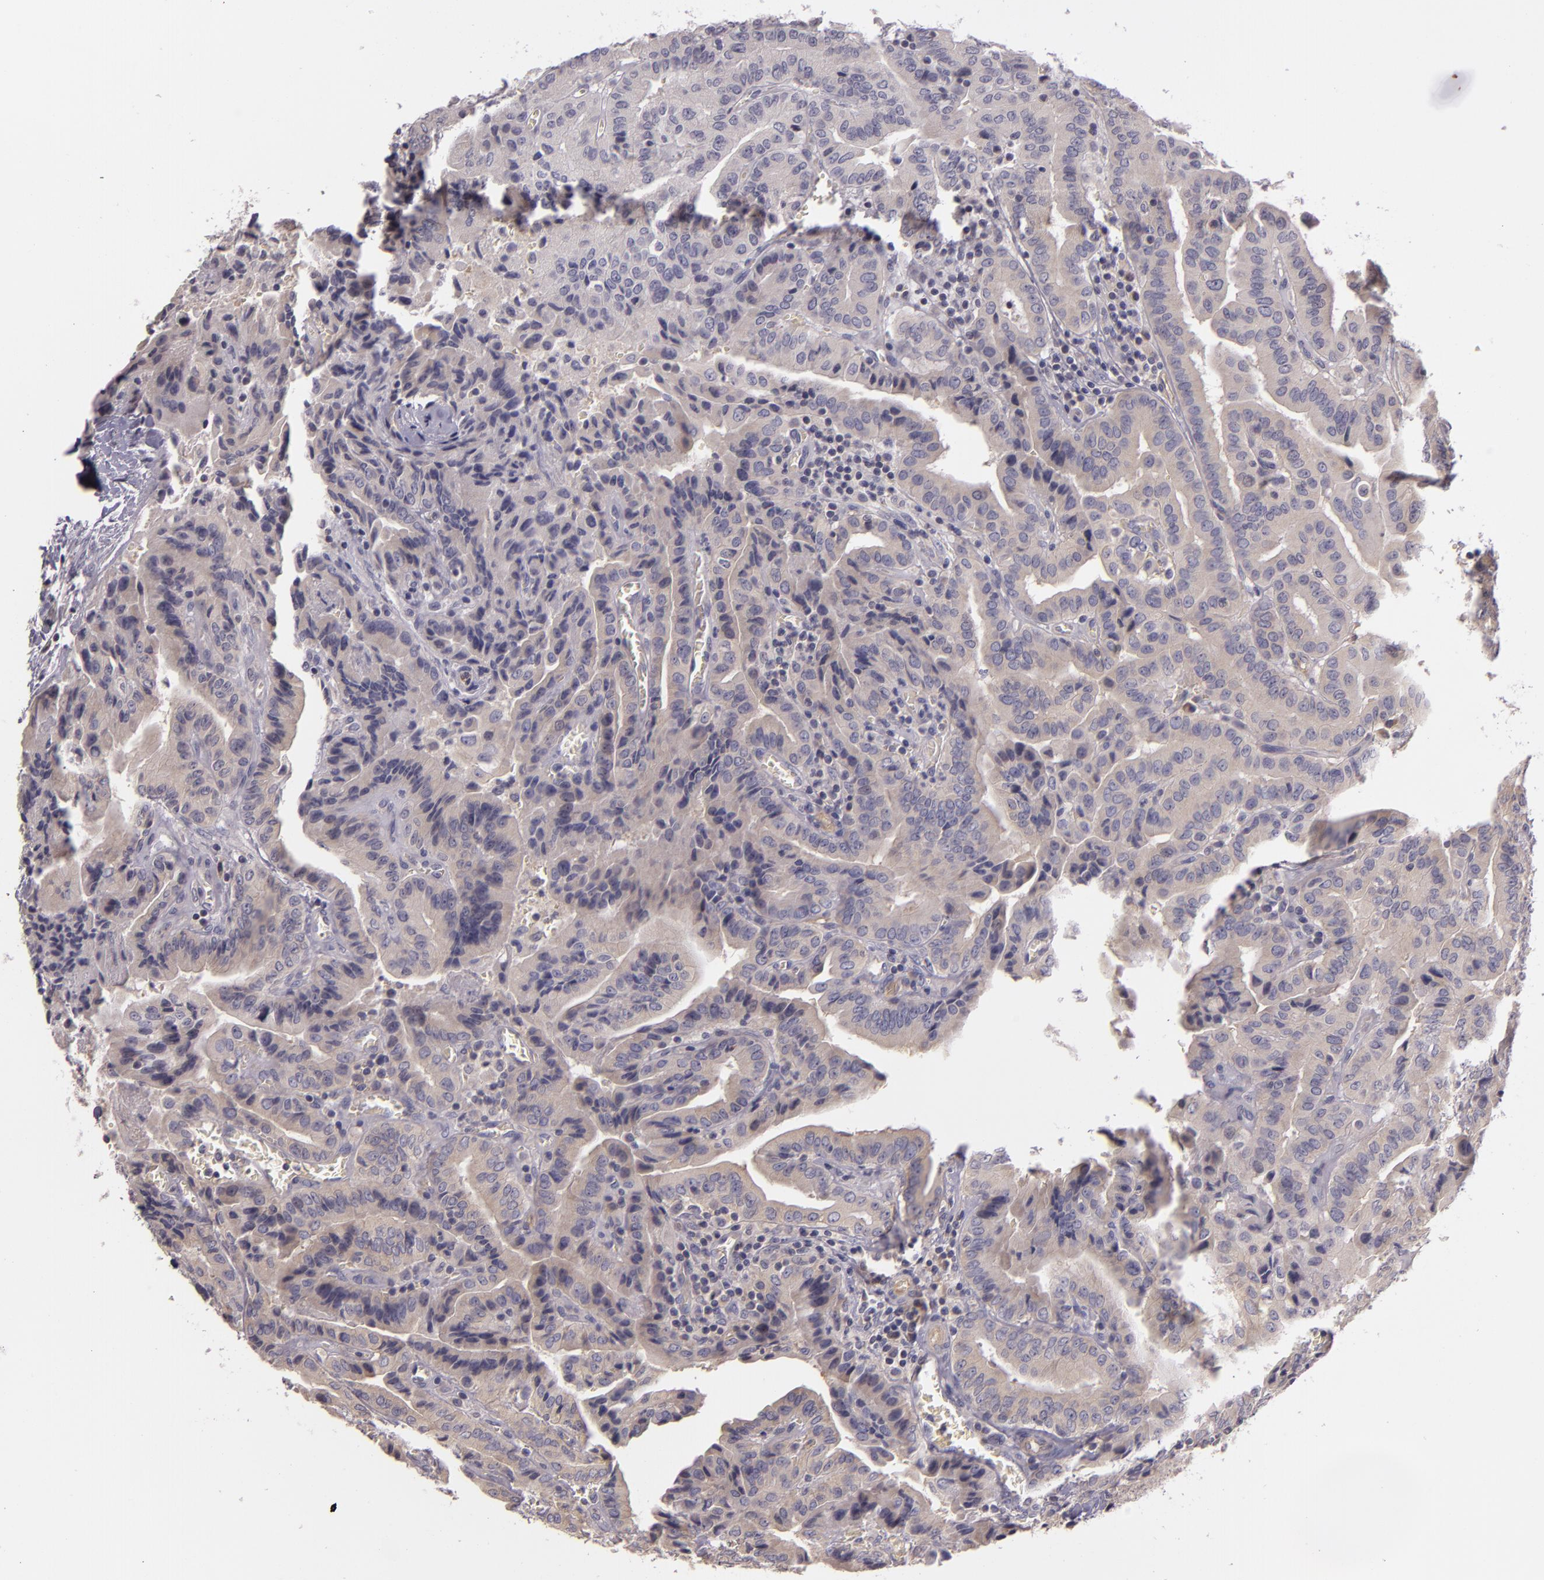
{"staining": {"intensity": "weak", "quantity": "<25%", "location": "cytoplasmic/membranous"}, "tissue": "thyroid cancer", "cell_type": "Tumor cells", "image_type": "cancer", "snomed": [{"axis": "morphology", "description": "Papillary adenocarcinoma, NOS"}, {"axis": "topography", "description": "Thyroid gland"}], "caption": "An immunohistochemistry micrograph of thyroid papillary adenocarcinoma is shown. There is no staining in tumor cells of thyroid papillary adenocarcinoma.", "gene": "RALGAPA1", "patient": {"sex": "female", "age": 71}}